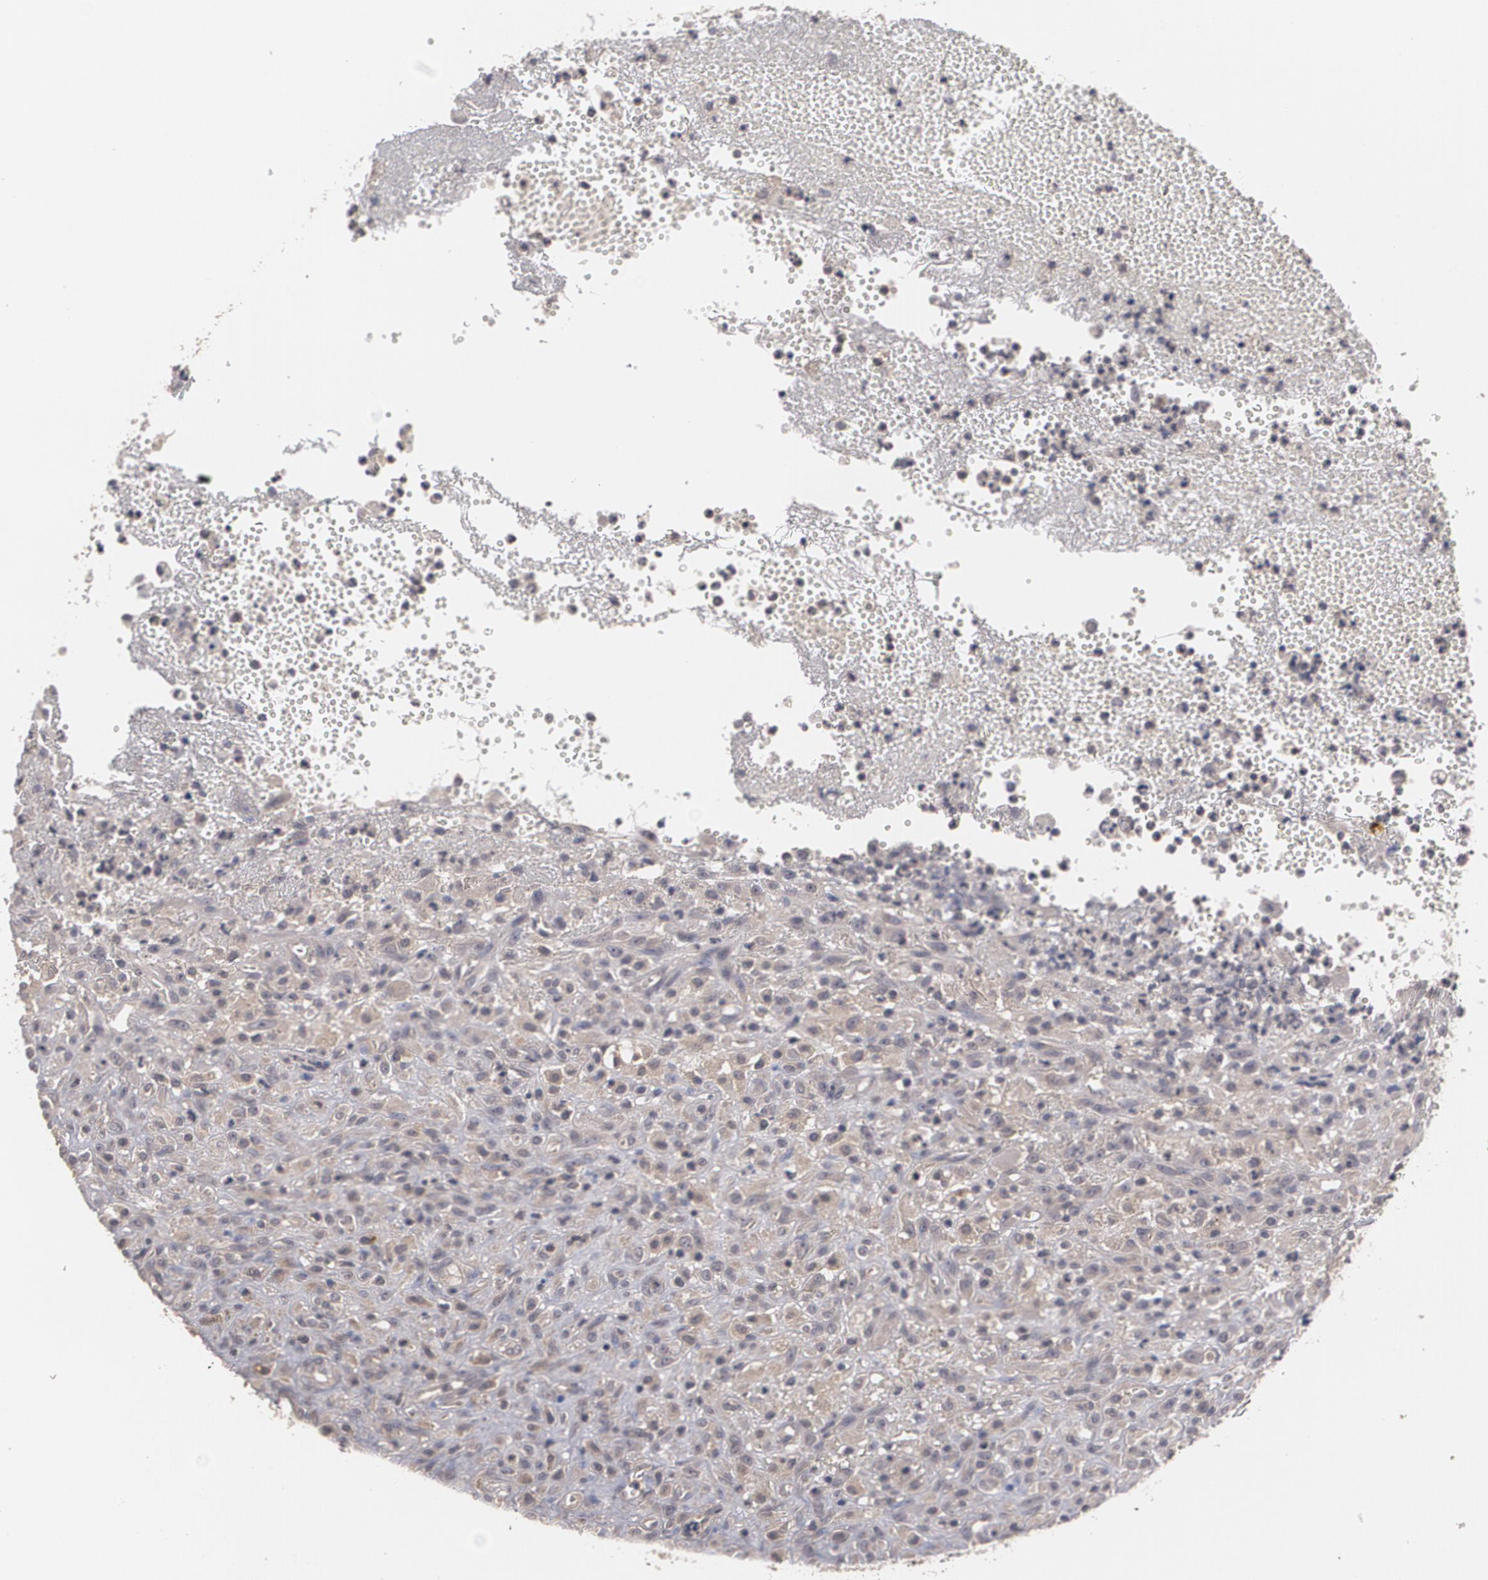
{"staining": {"intensity": "moderate", "quantity": ">75%", "location": "cytoplasmic/membranous"}, "tissue": "glioma", "cell_type": "Tumor cells", "image_type": "cancer", "snomed": [{"axis": "morphology", "description": "Glioma, malignant, High grade"}, {"axis": "topography", "description": "Brain"}], "caption": "High-magnification brightfield microscopy of malignant high-grade glioma stained with DAB (3,3'-diaminobenzidine) (brown) and counterstained with hematoxylin (blue). tumor cells exhibit moderate cytoplasmic/membranous positivity is seen in about>75% of cells. The staining was performed using DAB, with brown indicating positive protein expression. Nuclei are stained blue with hematoxylin.", "gene": "ARF6", "patient": {"sex": "male", "age": 66}}